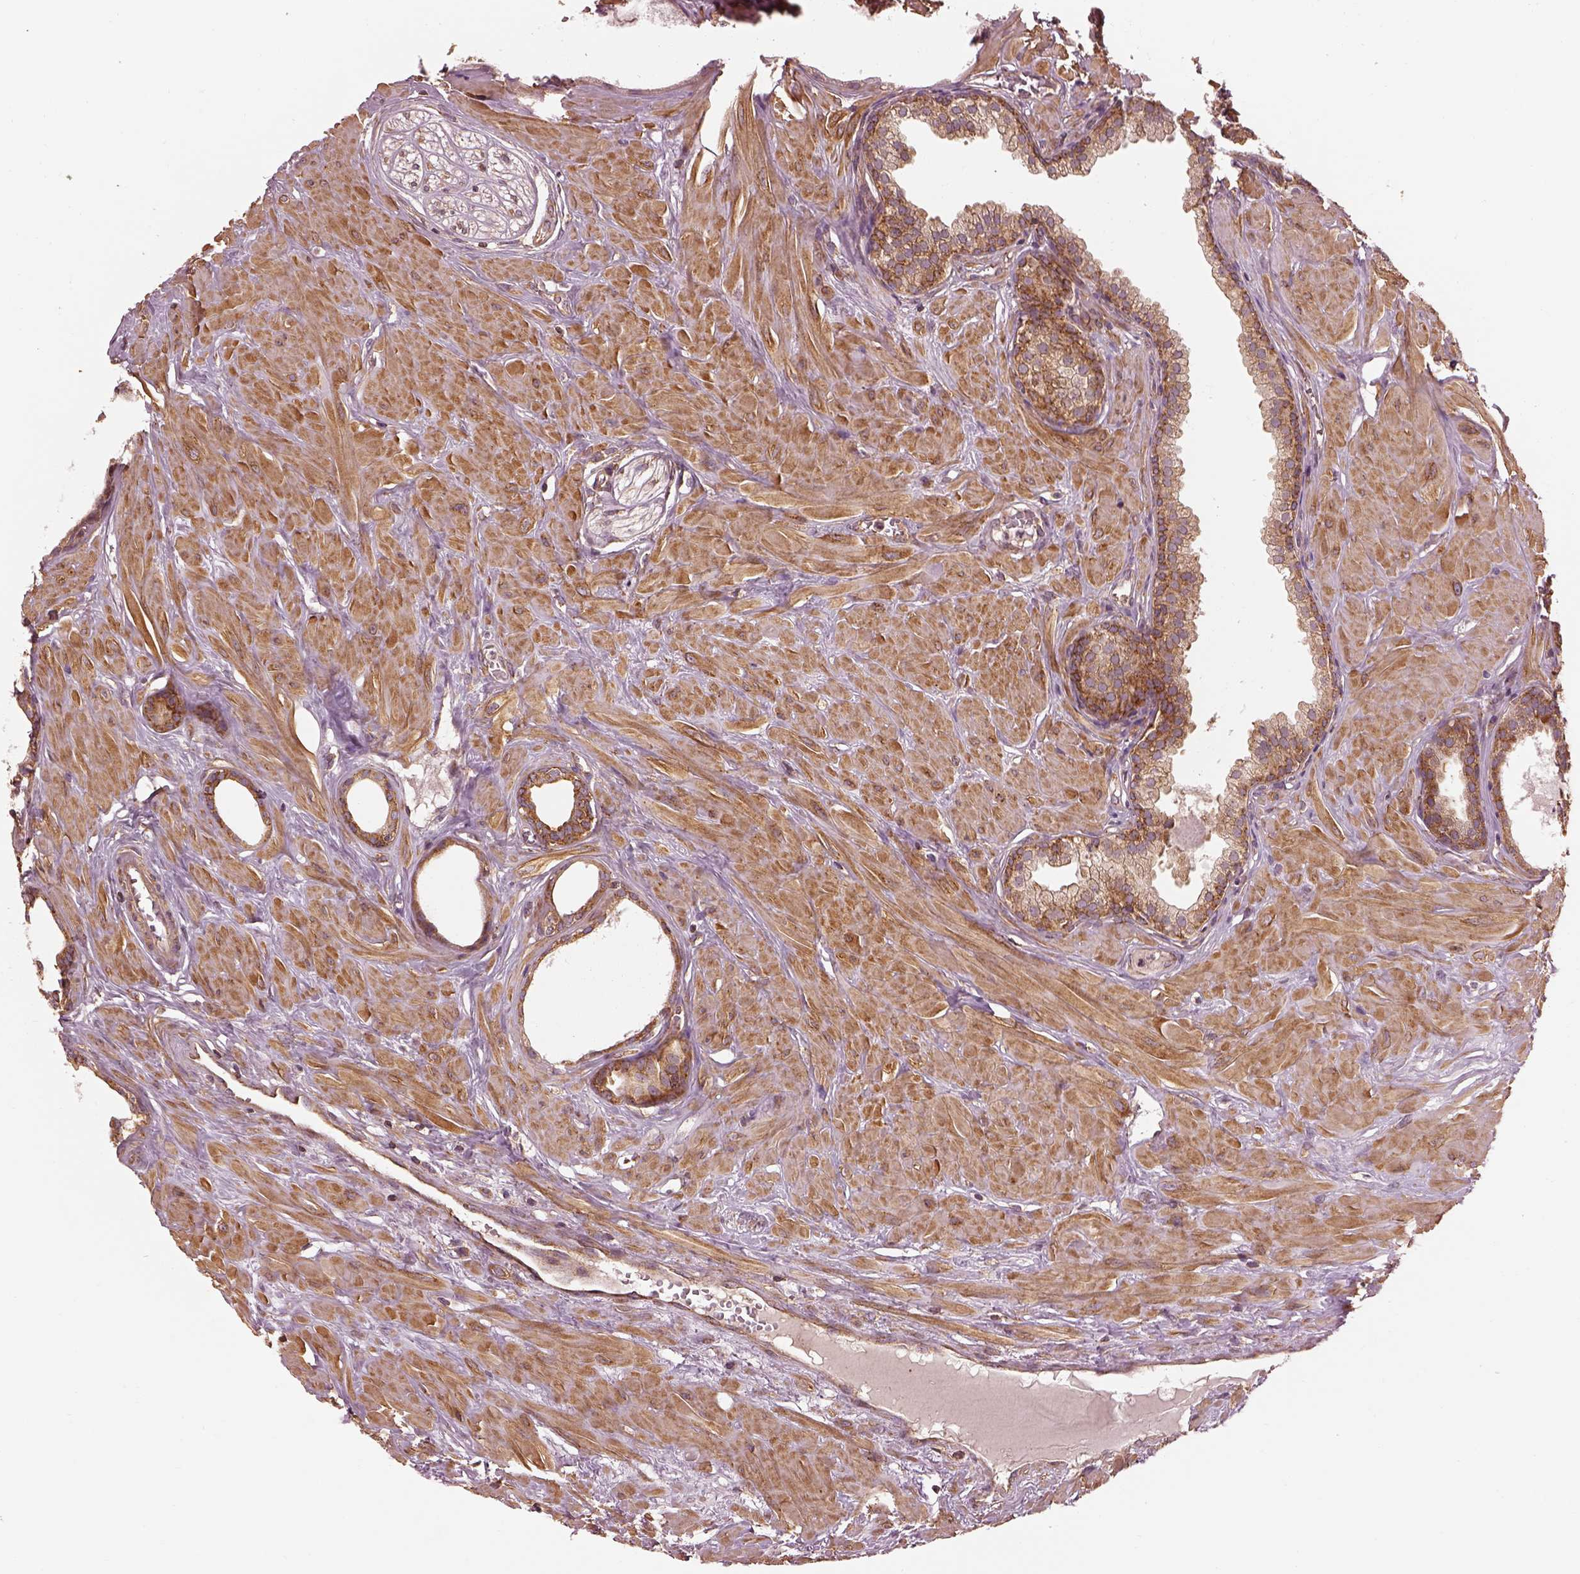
{"staining": {"intensity": "moderate", "quantity": "25%-75%", "location": "cytoplasmic/membranous"}, "tissue": "prostate", "cell_type": "Glandular cells", "image_type": "normal", "snomed": [{"axis": "morphology", "description": "Normal tissue, NOS"}, {"axis": "topography", "description": "Prostate"}], "caption": "This is a photomicrograph of immunohistochemistry staining of normal prostate, which shows moderate staining in the cytoplasmic/membranous of glandular cells.", "gene": "LSM14A", "patient": {"sex": "male", "age": 48}}